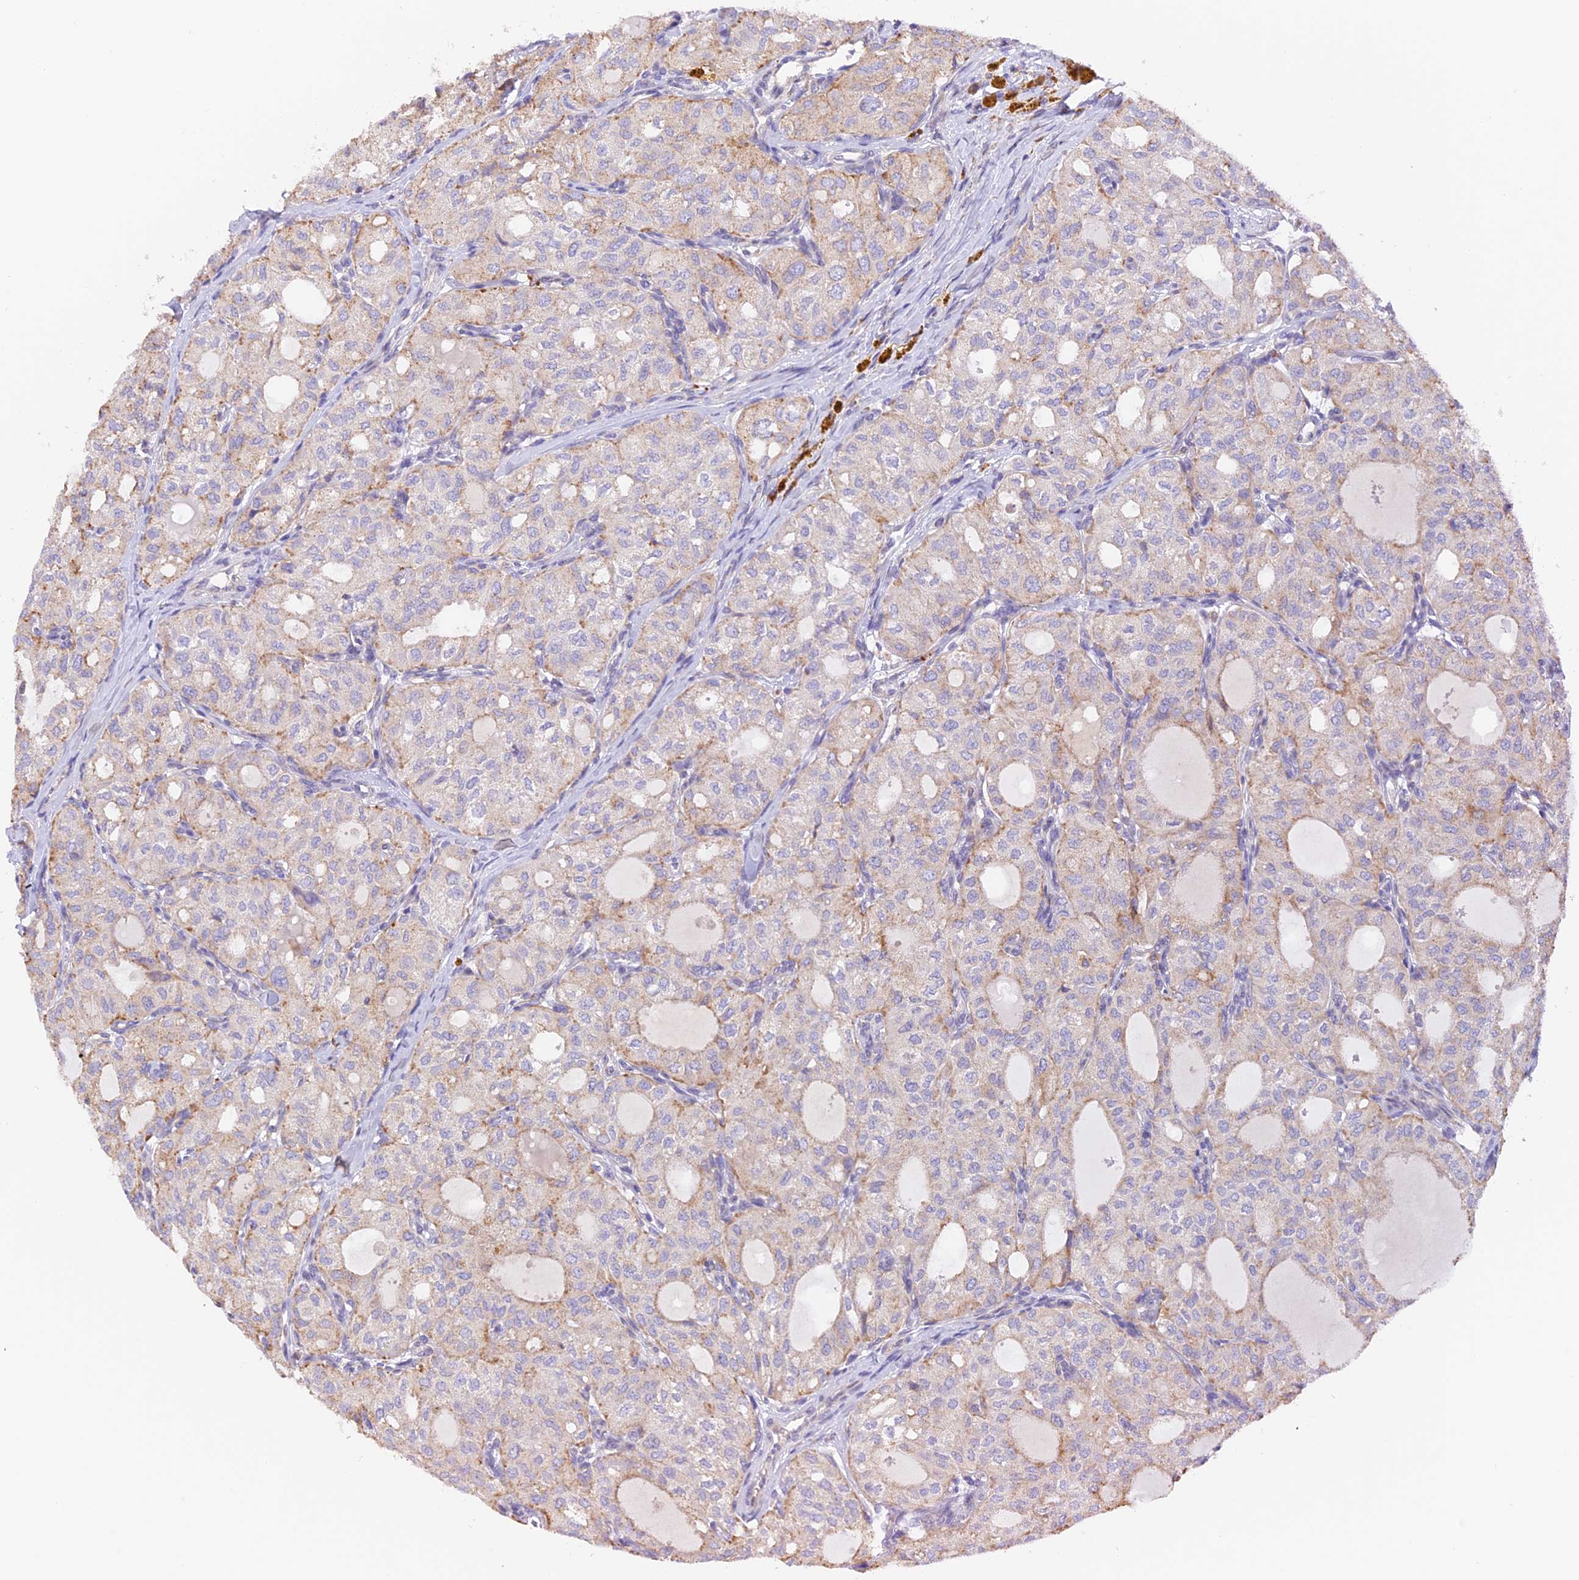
{"staining": {"intensity": "moderate", "quantity": "<25%", "location": "cytoplasmic/membranous"}, "tissue": "thyroid cancer", "cell_type": "Tumor cells", "image_type": "cancer", "snomed": [{"axis": "morphology", "description": "Follicular adenoma carcinoma, NOS"}, {"axis": "topography", "description": "Thyroid gland"}], "caption": "Protein expression analysis of human thyroid cancer (follicular adenoma carcinoma) reveals moderate cytoplasmic/membranous positivity in approximately <25% of tumor cells. (Brightfield microscopy of DAB IHC at high magnification).", "gene": "VKORC1", "patient": {"sex": "male", "age": 75}}